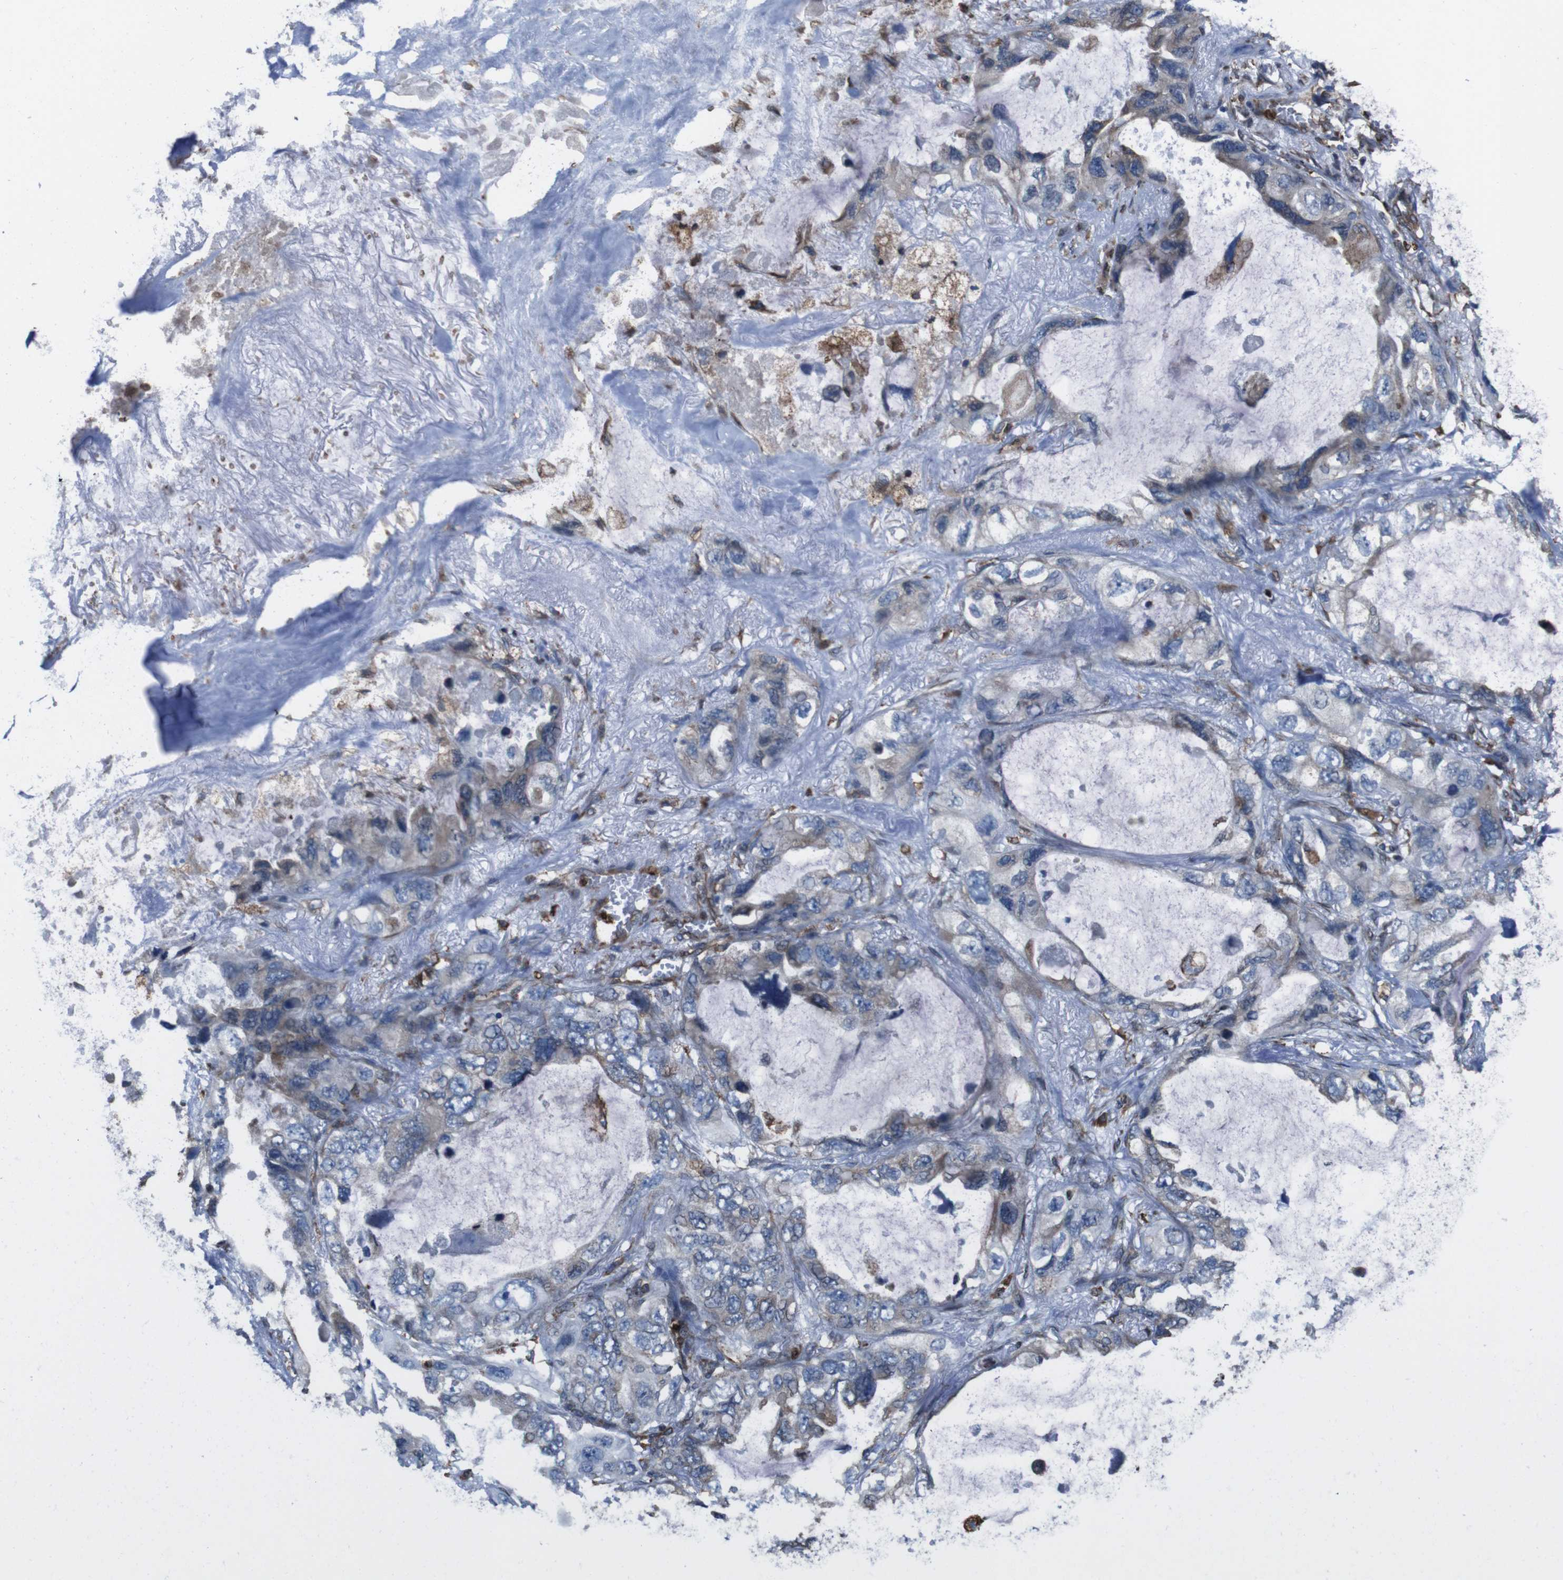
{"staining": {"intensity": "moderate", "quantity": "25%-75%", "location": "cytoplasmic/membranous"}, "tissue": "lung cancer", "cell_type": "Tumor cells", "image_type": "cancer", "snomed": [{"axis": "morphology", "description": "Squamous cell carcinoma, NOS"}, {"axis": "topography", "description": "Lung"}], "caption": "The image reveals immunohistochemical staining of squamous cell carcinoma (lung). There is moderate cytoplasmic/membranous positivity is appreciated in about 25%-75% of tumor cells.", "gene": "APMAP", "patient": {"sex": "female", "age": 73}}